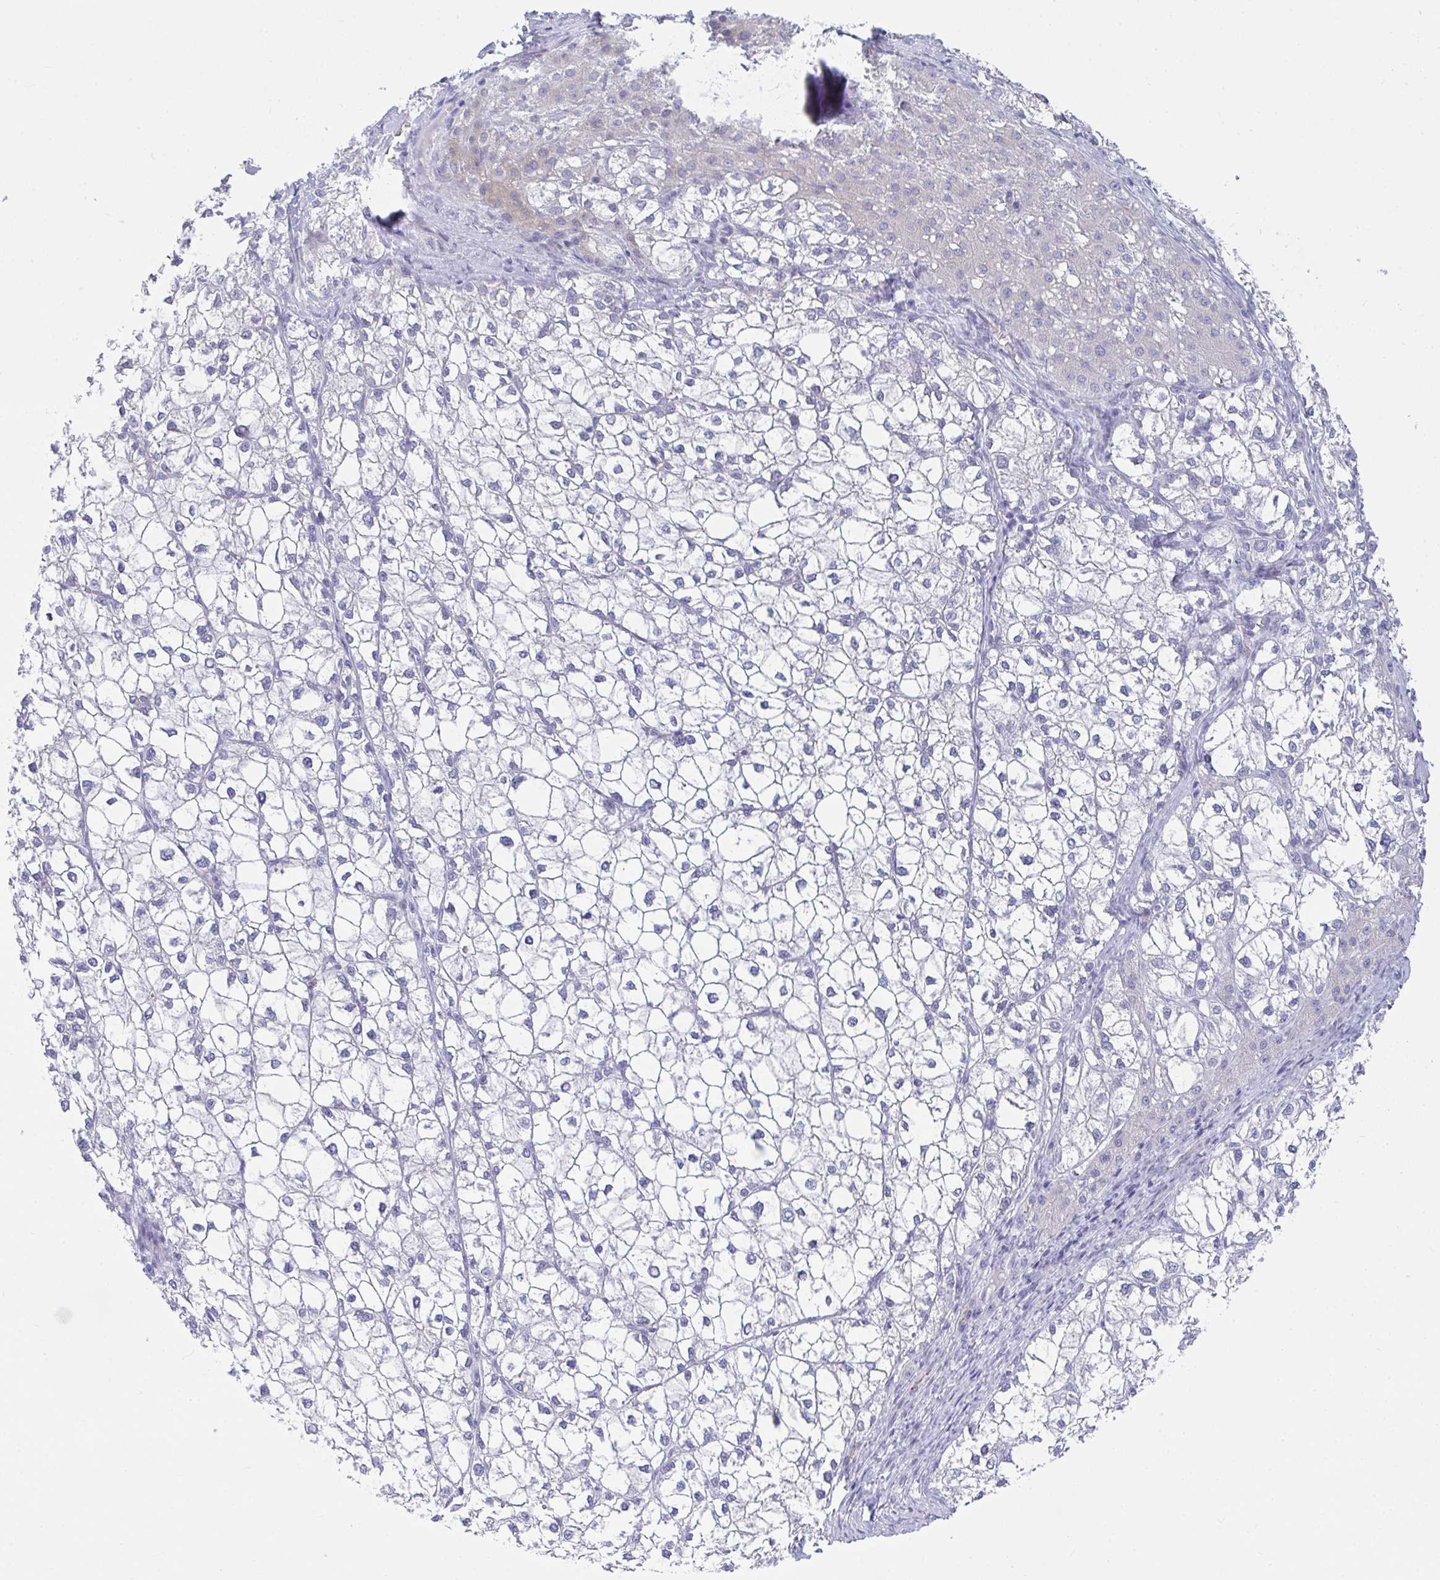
{"staining": {"intensity": "negative", "quantity": "none", "location": "none"}, "tissue": "liver cancer", "cell_type": "Tumor cells", "image_type": "cancer", "snomed": [{"axis": "morphology", "description": "Carcinoma, Hepatocellular, NOS"}, {"axis": "topography", "description": "Liver"}], "caption": "This is an immunohistochemistry (IHC) photomicrograph of liver cancer (hepatocellular carcinoma). There is no staining in tumor cells.", "gene": "DAOA", "patient": {"sex": "female", "age": 43}}